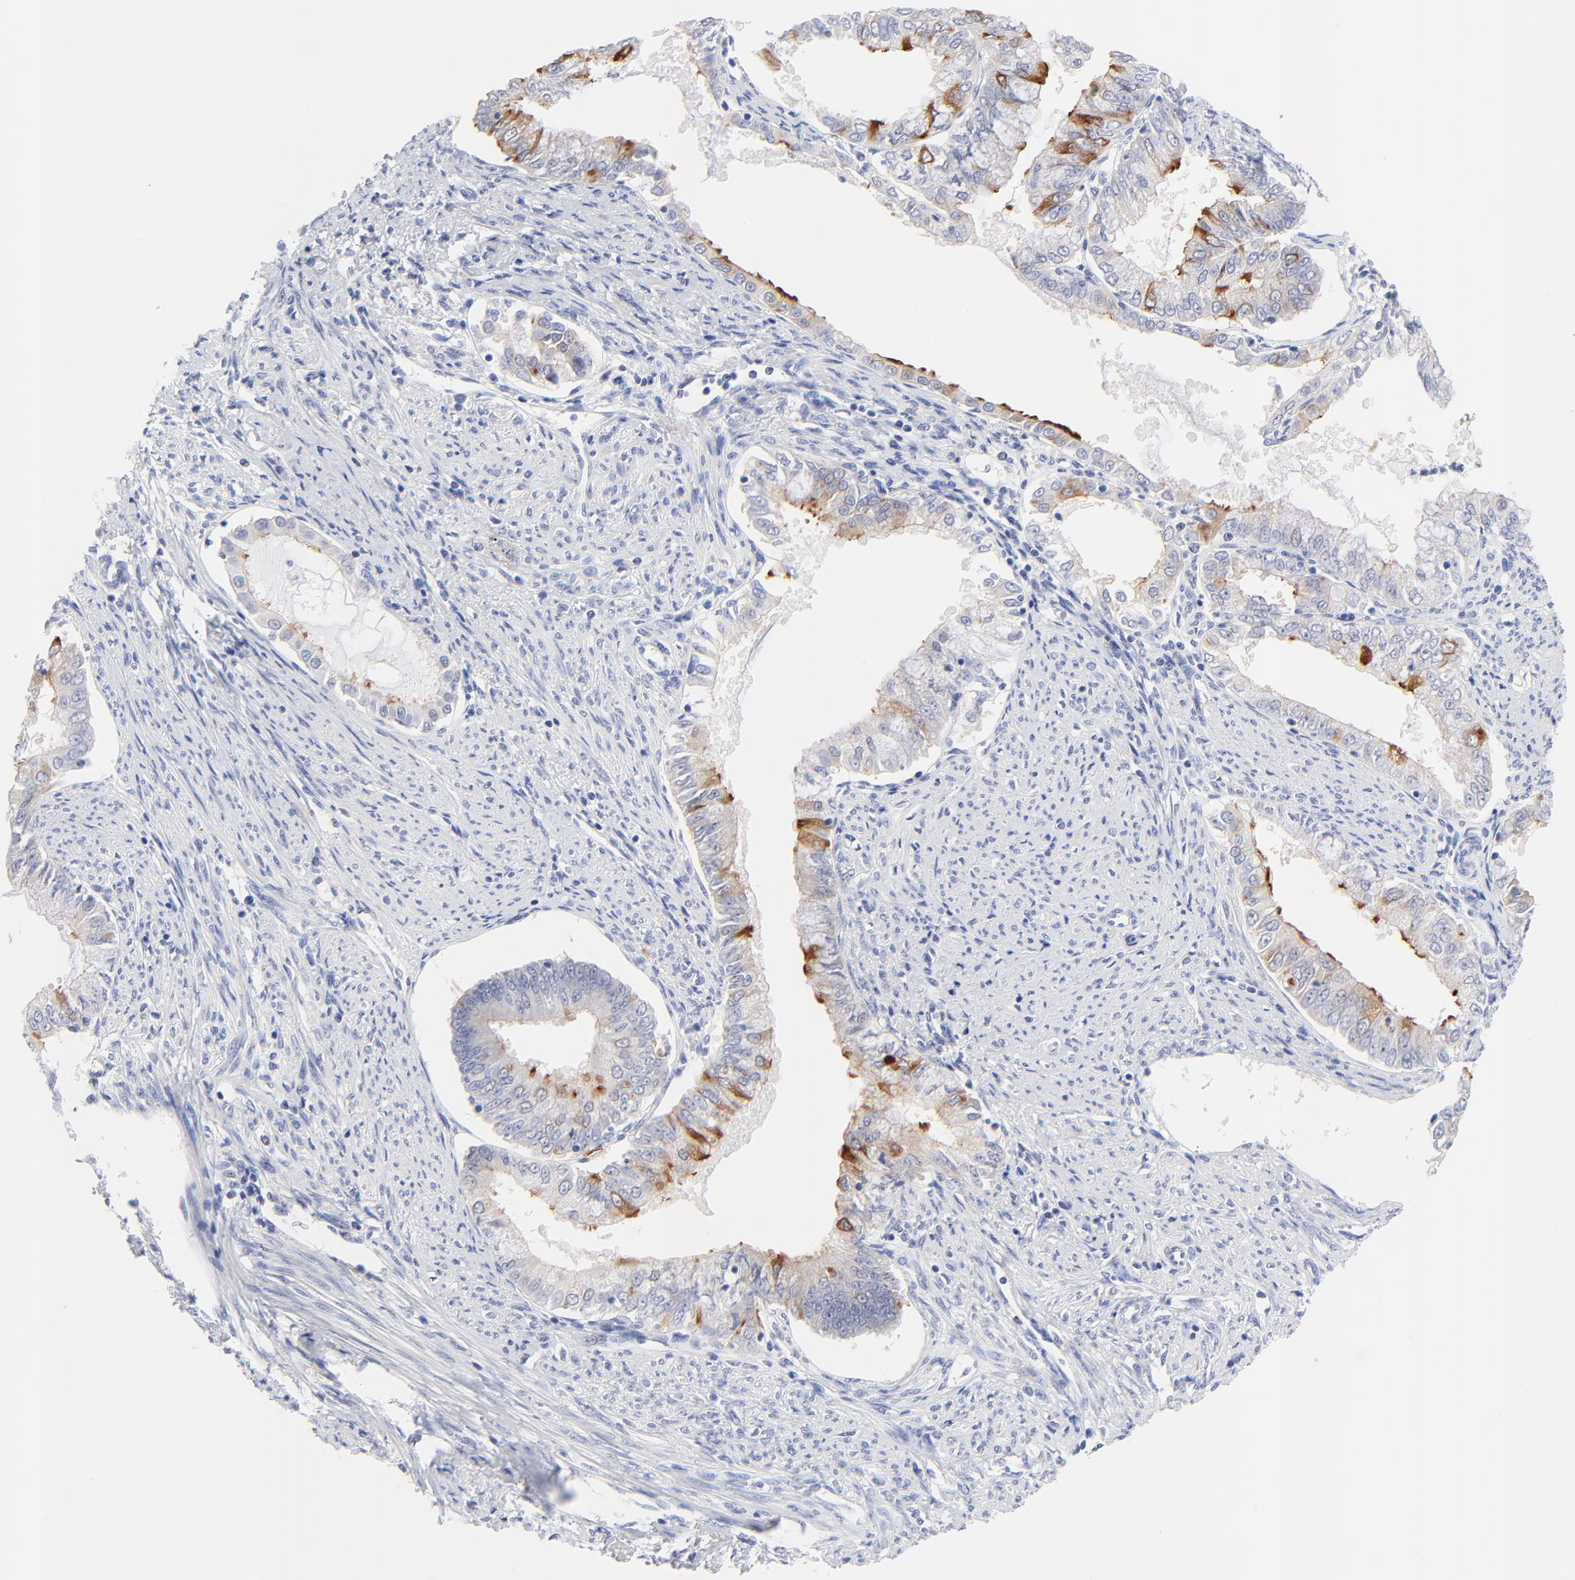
{"staining": {"intensity": "strong", "quantity": "<25%", "location": "cytoplasmic/membranous"}, "tissue": "endometrial cancer", "cell_type": "Tumor cells", "image_type": "cancer", "snomed": [{"axis": "morphology", "description": "Adenocarcinoma, NOS"}, {"axis": "topography", "description": "Endometrium"}], "caption": "Immunohistochemical staining of endometrial cancer shows medium levels of strong cytoplasmic/membranous expression in approximately <25% of tumor cells.", "gene": "FAM117B", "patient": {"sex": "female", "age": 76}}